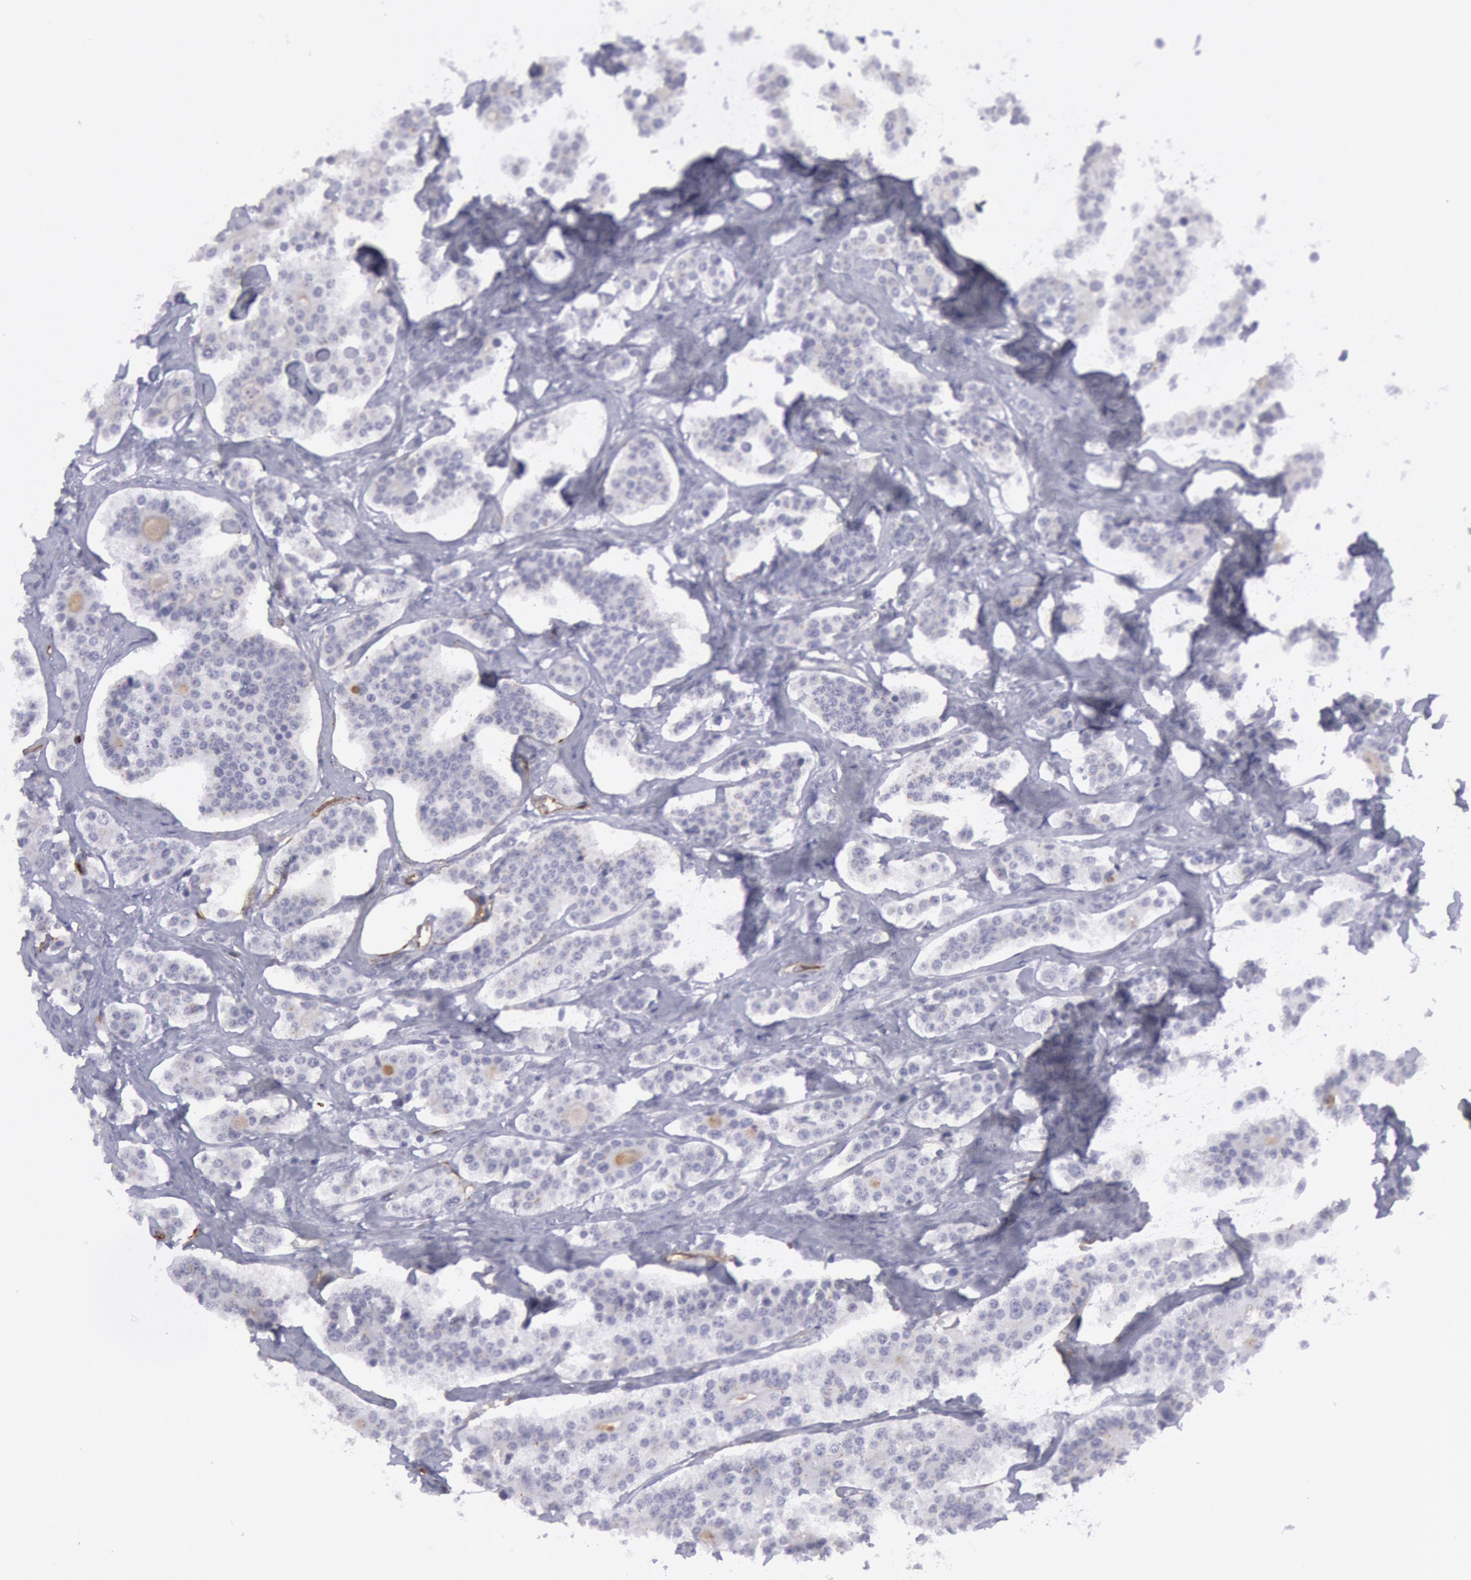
{"staining": {"intensity": "negative", "quantity": "none", "location": "none"}, "tissue": "carcinoid", "cell_type": "Tumor cells", "image_type": "cancer", "snomed": [{"axis": "morphology", "description": "Carcinoid, malignant, NOS"}, {"axis": "topography", "description": "Small intestine"}], "caption": "The photomicrograph reveals no staining of tumor cells in carcinoid (malignant).", "gene": "CDH13", "patient": {"sex": "male", "age": 63}}